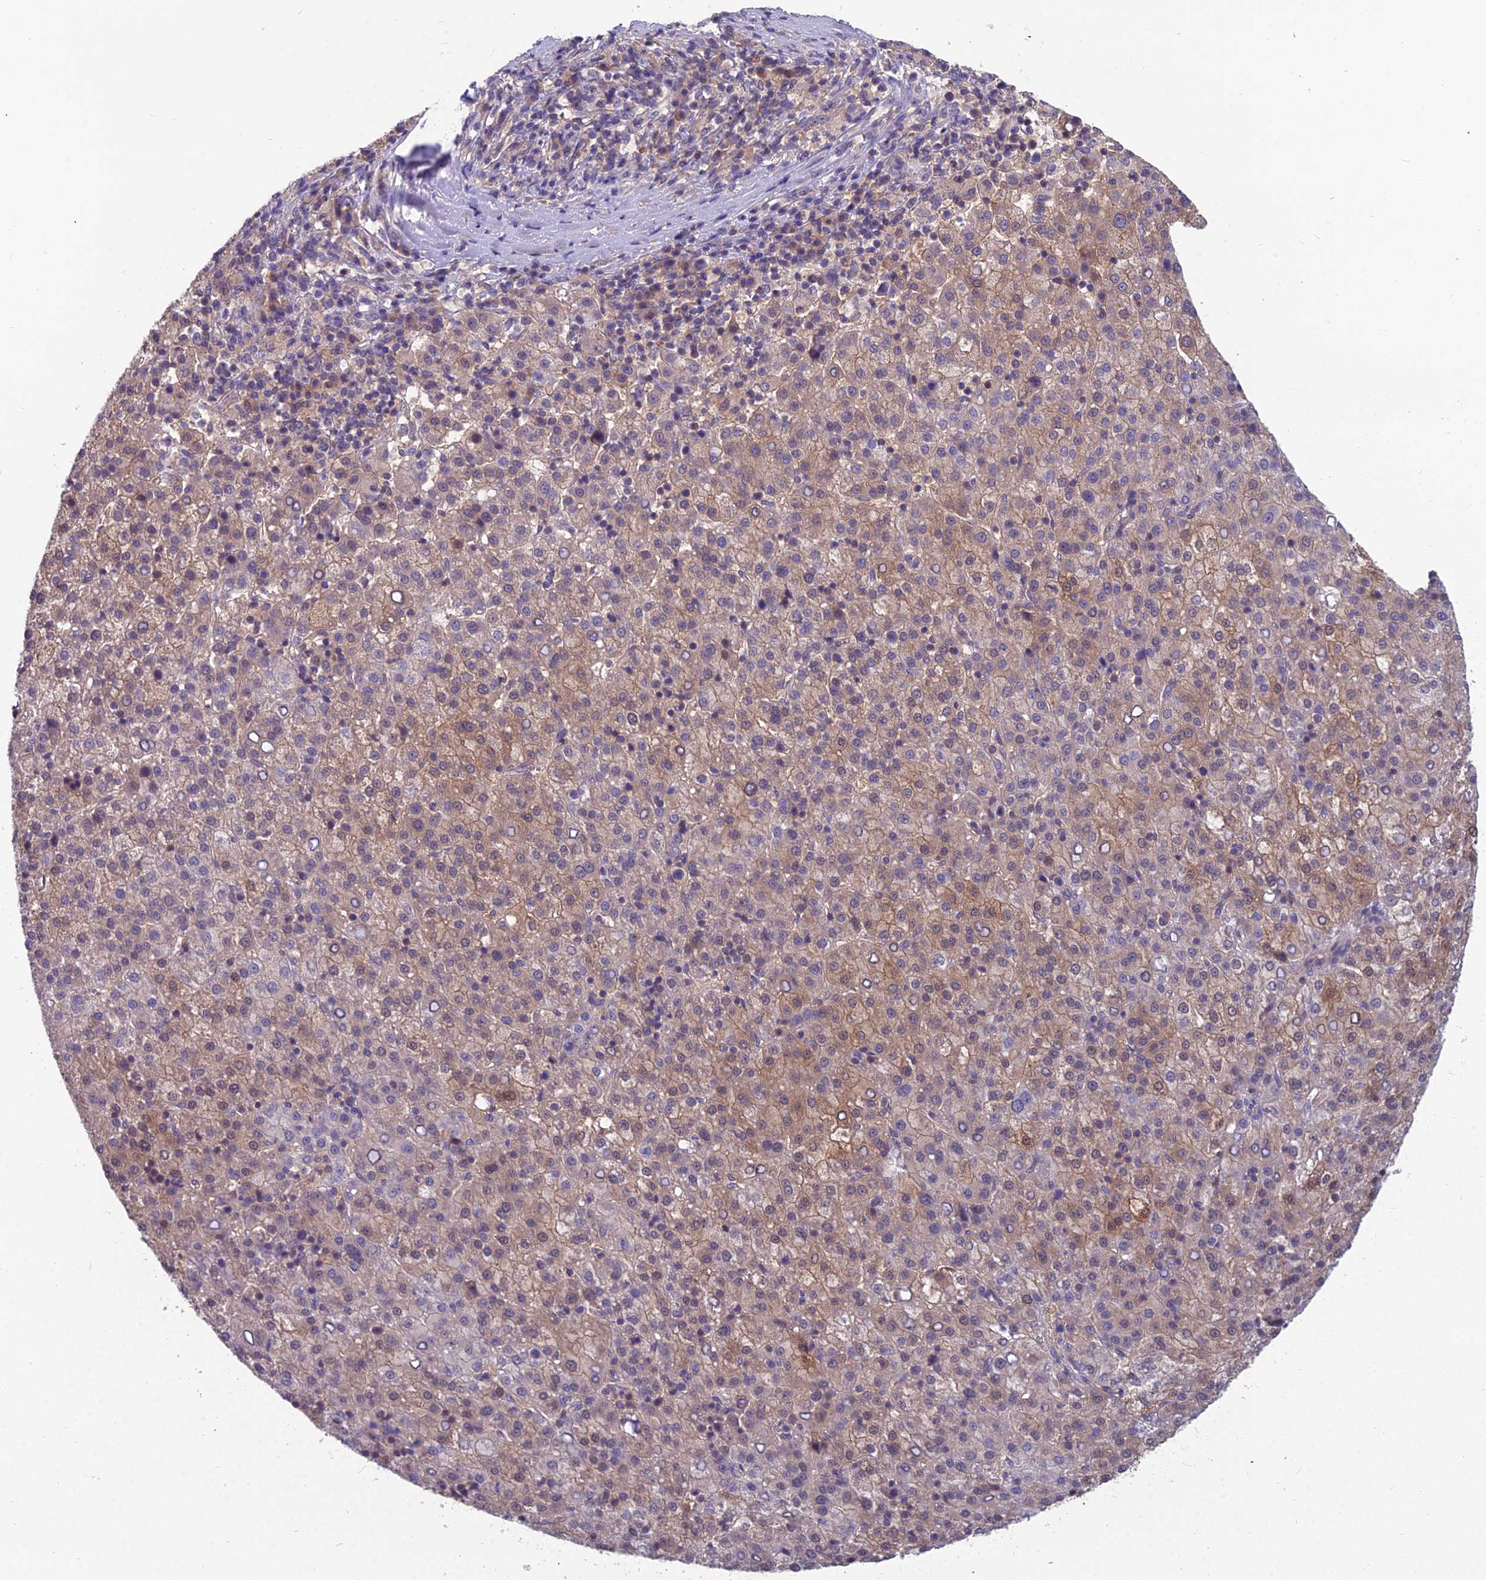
{"staining": {"intensity": "weak", "quantity": ">75%", "location": "cytoplasmic/membranous"}, "tissue": "liver cancer", "cell_type": "Tumor cells", "image_type": "cancer", "snomed": [{"axis": "morphology", "description": "Carcinoma, Hepatocellular, NOS"}, {"axis": "topography", "description": "Liver"}], "caption": "Approximately >75% of tumor cells in liver cancer (hepatocellular carcinoma) show weak cytoplasmic/membranous protein expression as visualized by brown immunohistochemical staining.", "gene": "MVD", "patient": {"sex": "female", "age": 58}}